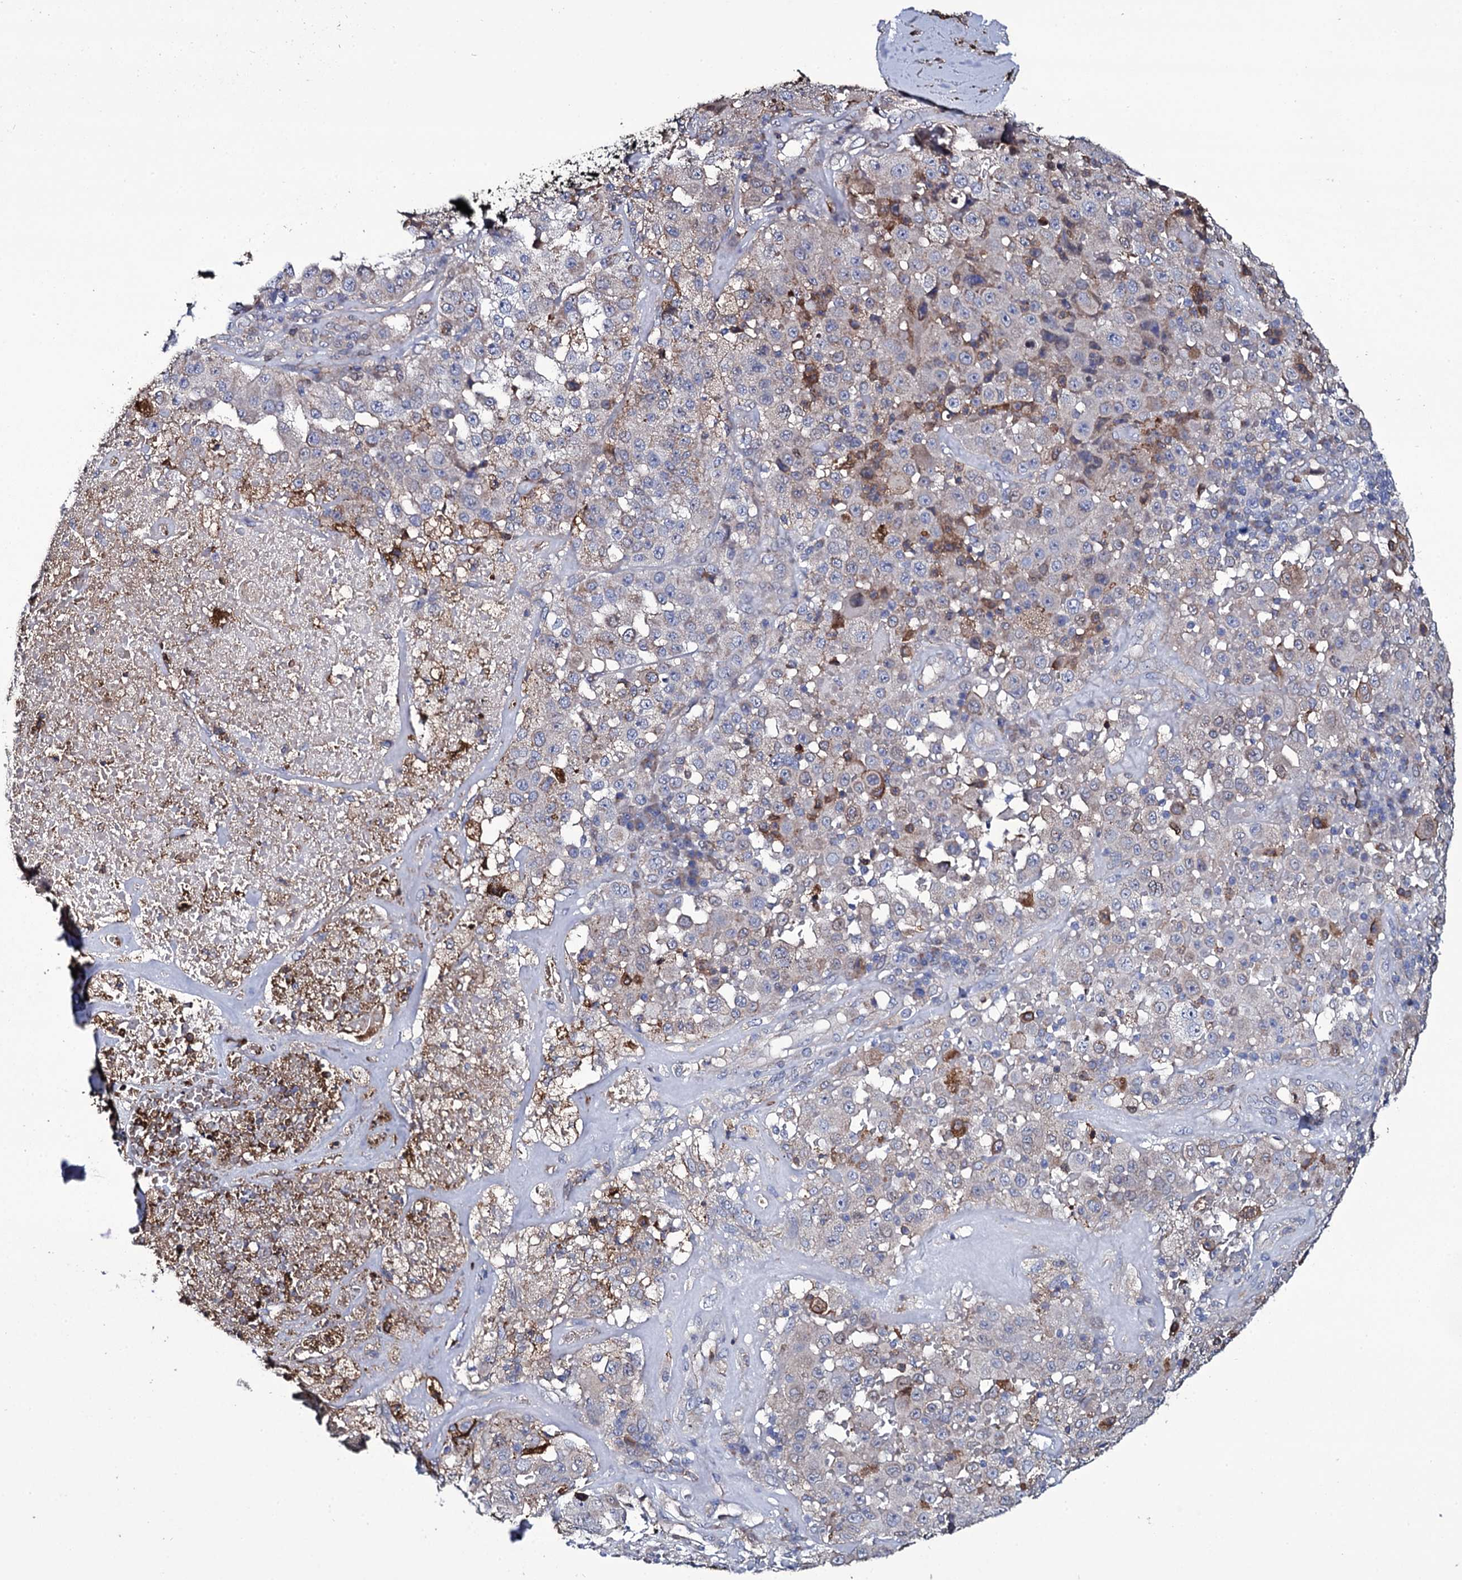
{"staining": {"intensity": "negative", "quantity": "none", "location": "none"}, "tissue": "melanoma", "cell_type": "Tumor cells", "image_type": "cancer", "snomed": [{"axis": "morphology", "description": "Malignant melanoma, Metastatic site"}, {"axis": "topography", "description": "Lymph node"}], "caption": "Immunohistochemical staining of melanoma exhibits no significant positivity in tumor cells.", "gene": "TTC23", "patient": {"sex": "male", "age": 62}}